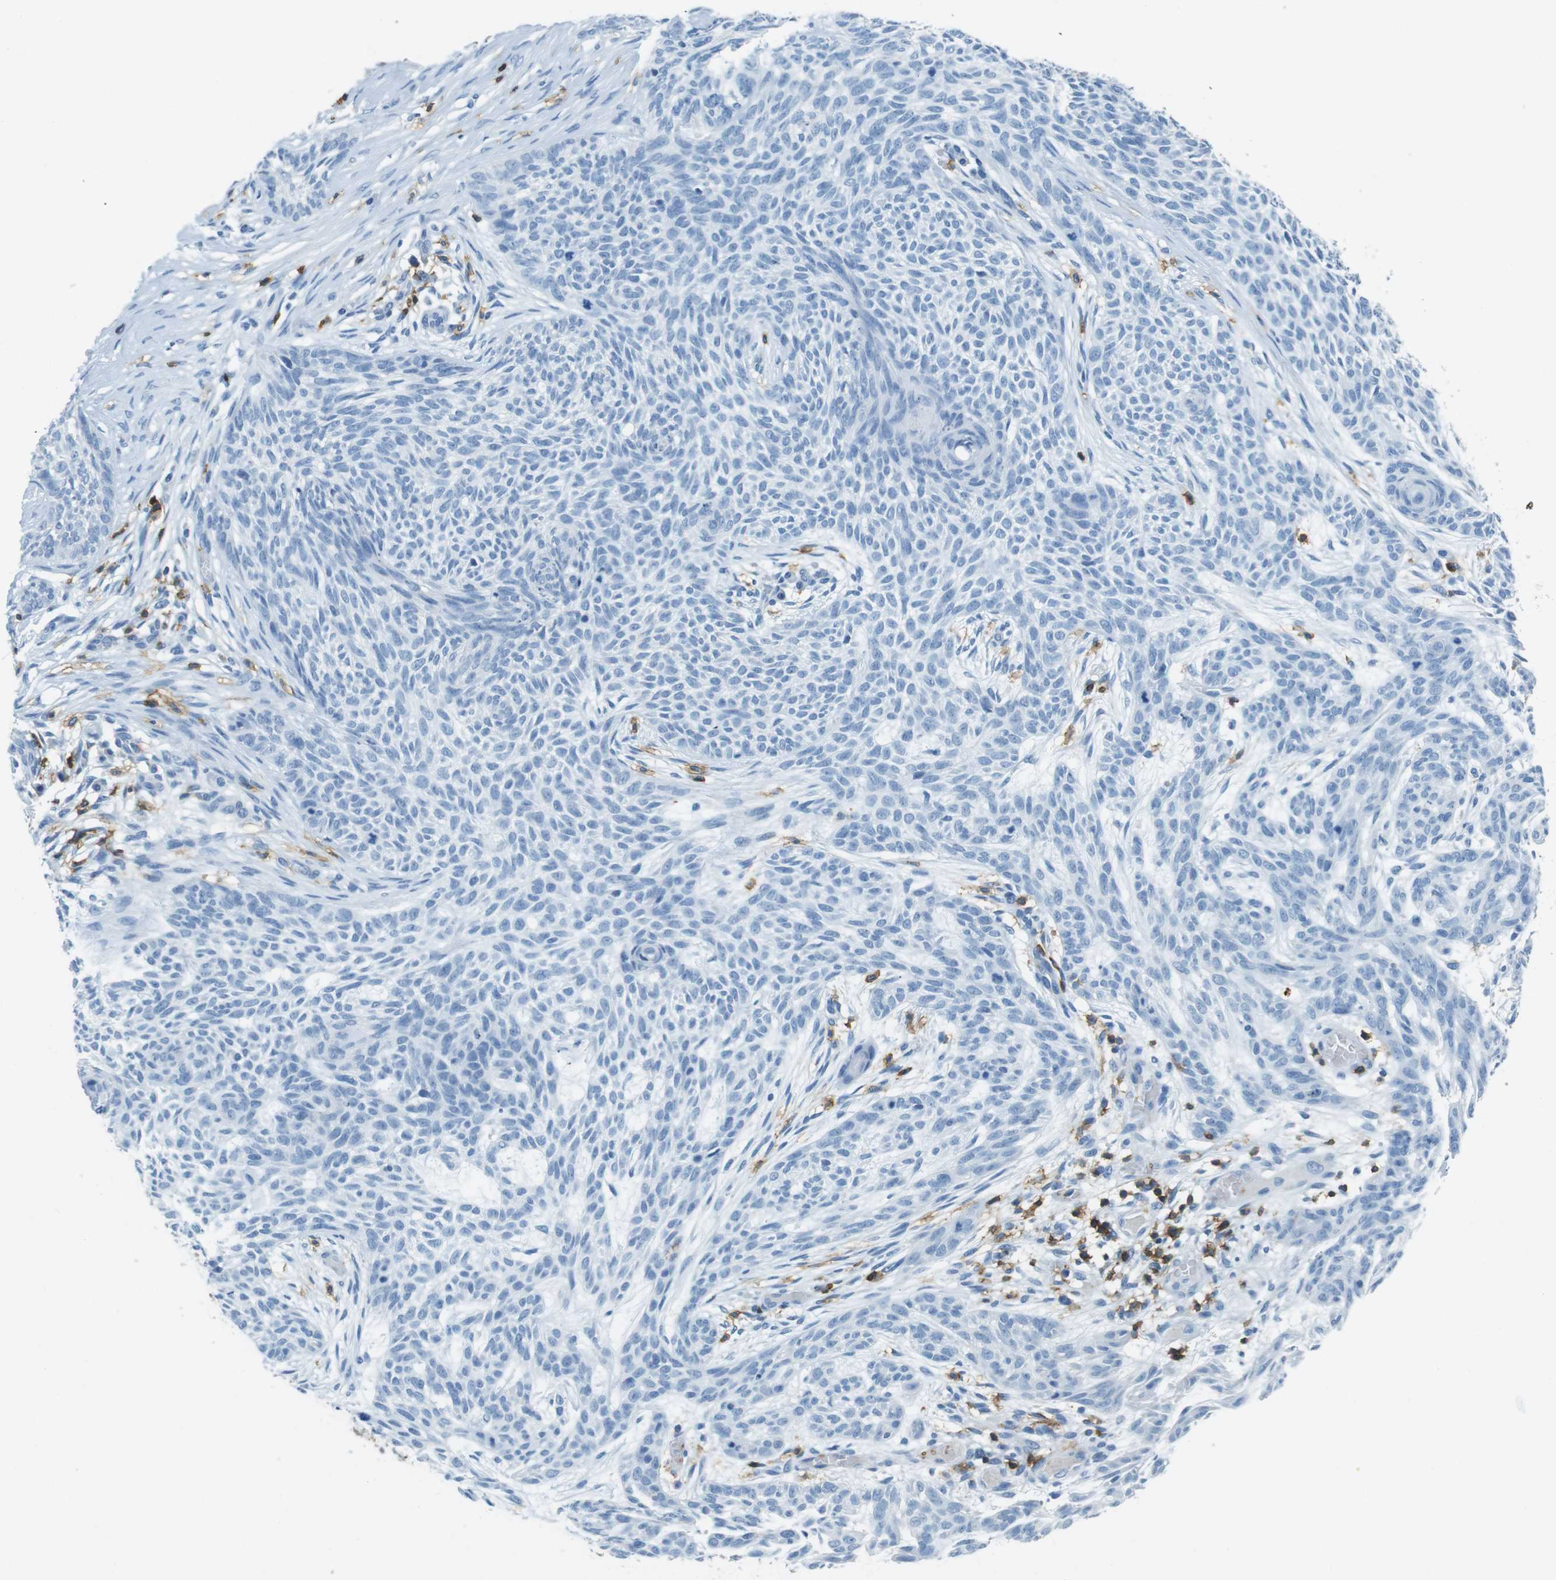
{"staining": {"intensity": "negative", "quantity": "none", "location": "none"}, "tissue": "skin cancer", "cell_type": "Tumor cells", "image_type": "cancer", "snomed": [{"axis": "morphology", "description": "Basal cell carcinoma"}, {"axis": "topography", "description": "Skin"}], "caption": "This image is of skin cancer (basal cell carcinoma) stained with IHC to label a protein in brown with the nuclei are counter-stained blue. There is no staining in tumor cells.", "gene": "LAT", "patient": {"sex": "female", "age": 59}}